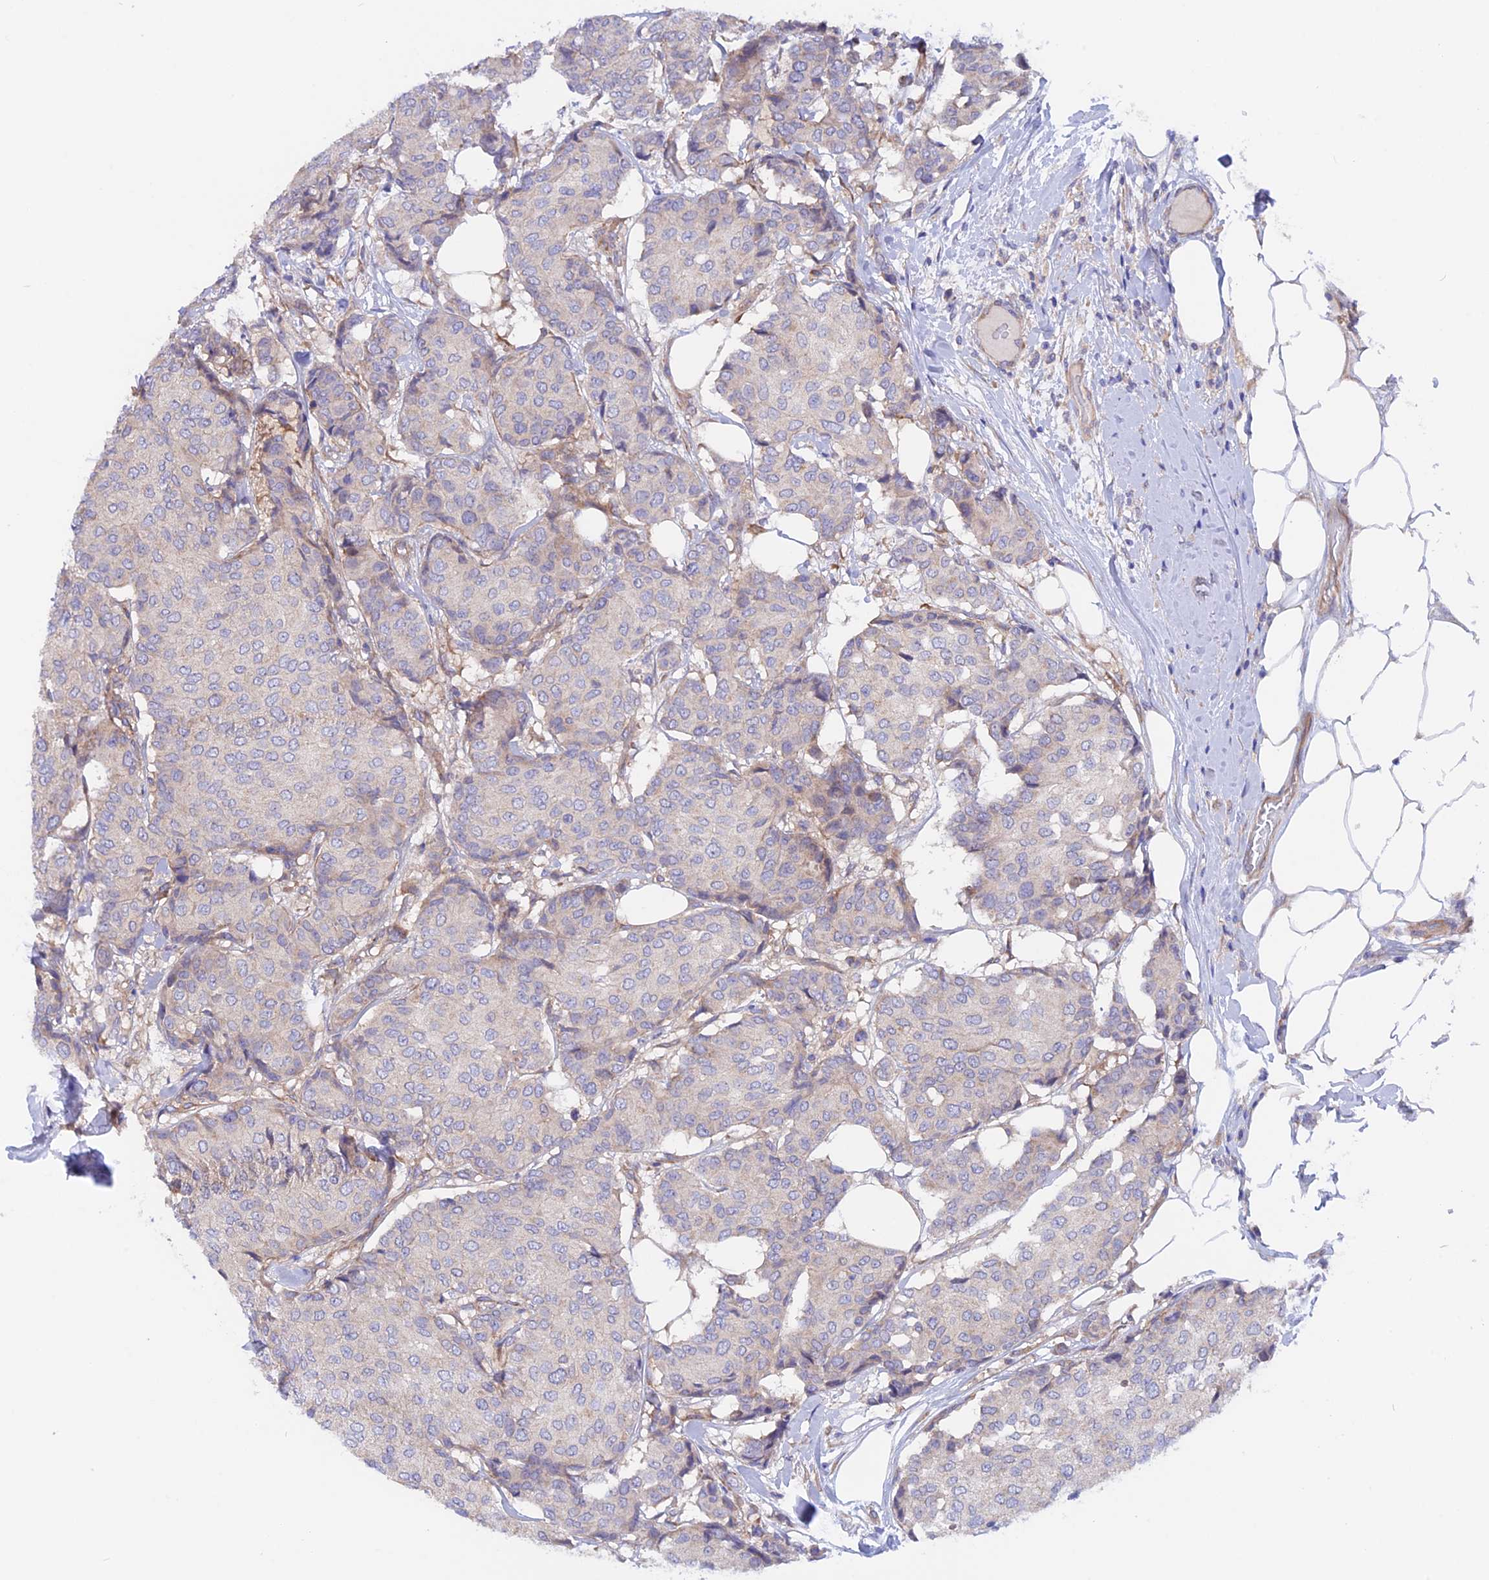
{"staining": {"intensity": "negative", "quantity": "none", "location": "none"}, "tissue": "breast cancer", "cell_type": "Tumor cells", "image_type": "cancer", "snomed": [{"axis": "morphology", "description": "Duct carcinoma"}, {"axis": "topography", "description": "Breast"}], "caption": "Immunohistochemical staining of human breast cancer demonstrates no significant positivity in tumor cells. The staining was performed using DAB to visualize the protein expression in brown, while the nuclei were stained in blue with hematoxylin (Magnification: 20x).", "gene": "HYCC1", "patient": {"sex": "female", "age": 75}}